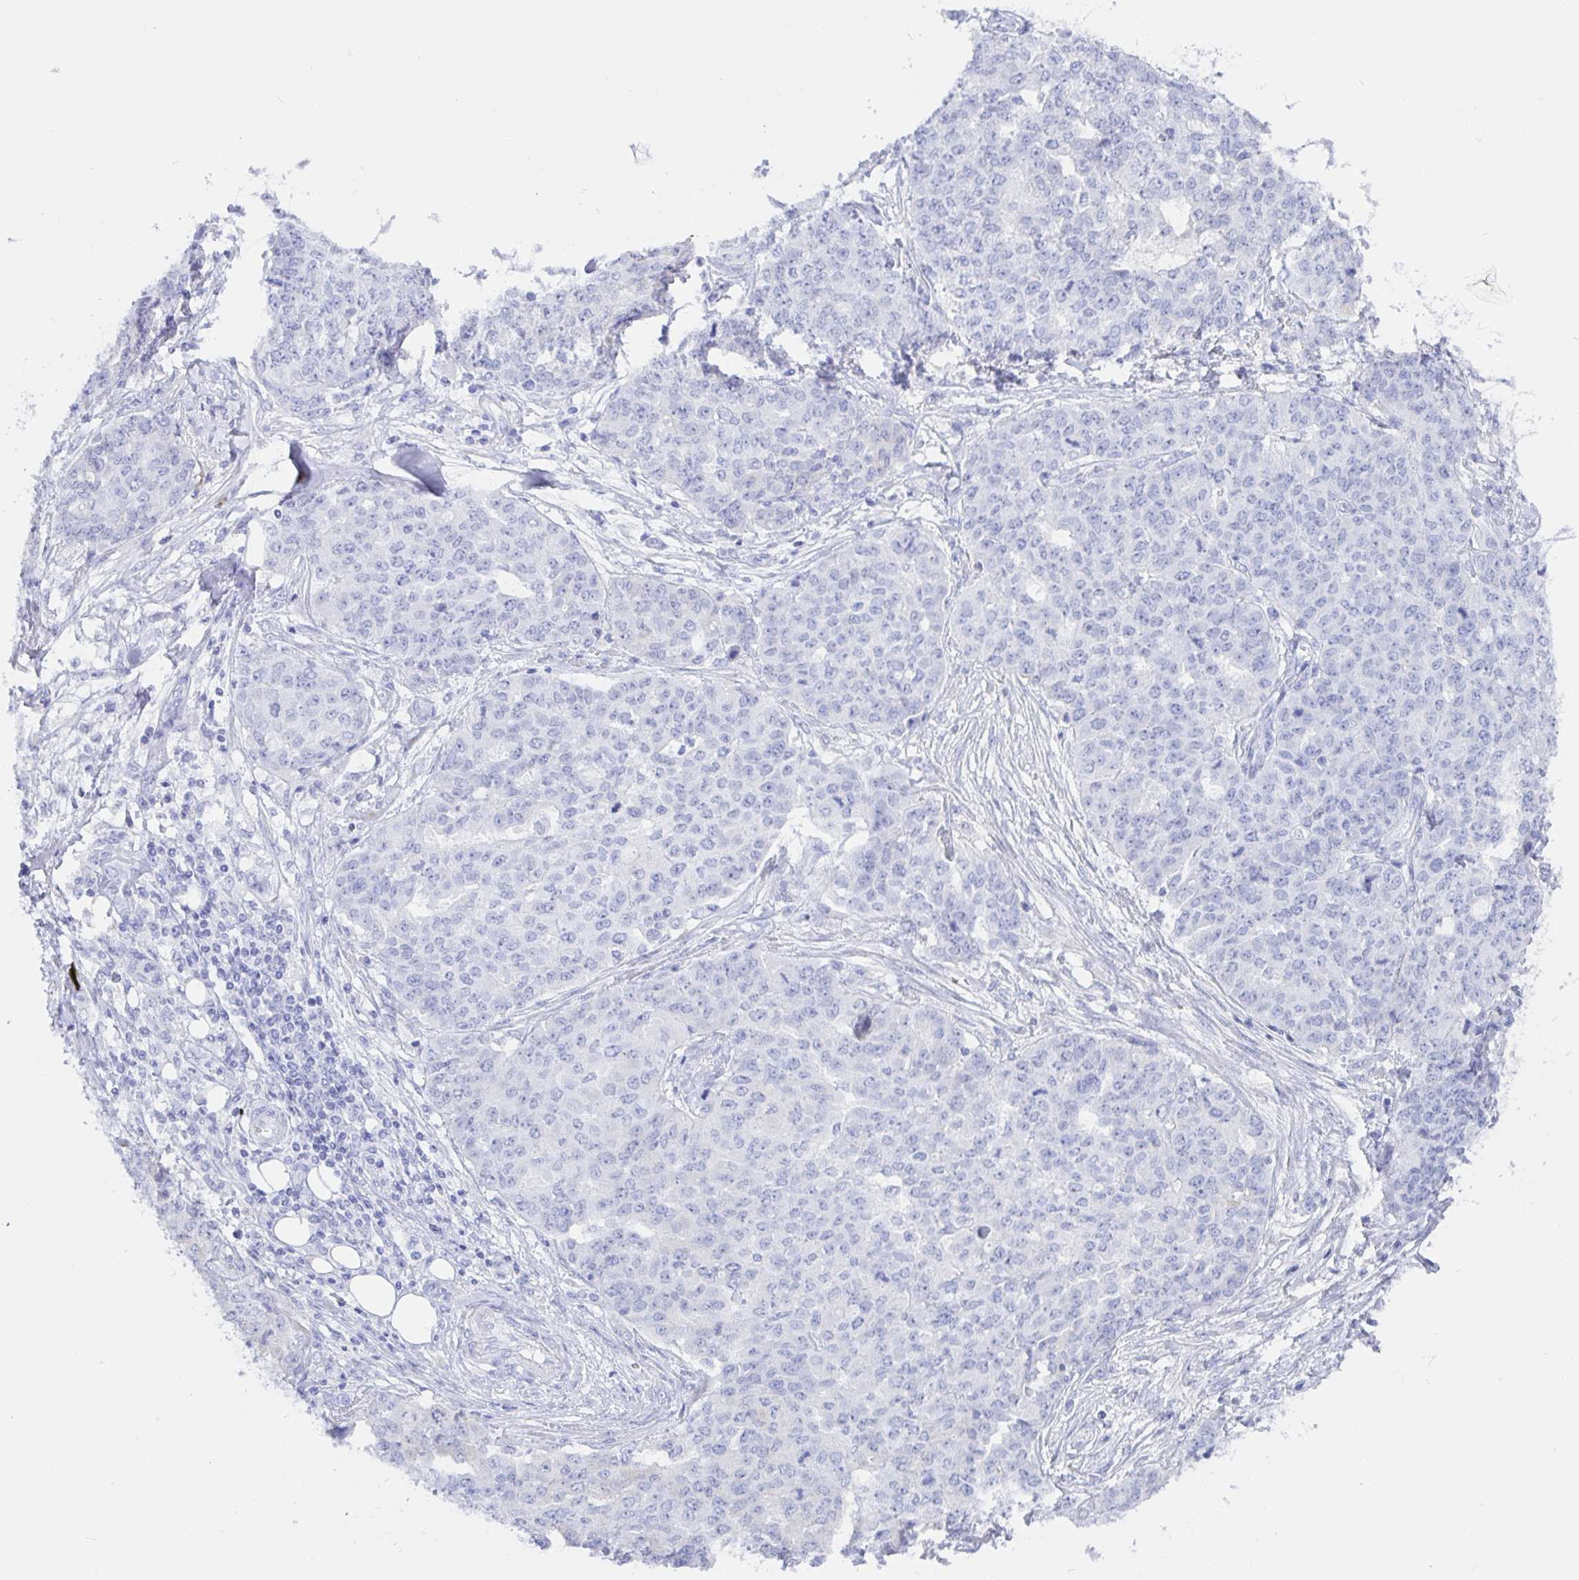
{"staining": {"intensity": "negative", "quantity": "none", "location": "none"}, "tissue": "ovarian cancer", "cell_type": "Tumor cells", "image_type": "cancer", "snomed": [{"axis": "morphology", "description": "Cystadenocarcinoma, serous, NOS"}, {"axis": "topography", "description": "Soft tissue"}, {"axis": "topography", "description": "Ovary"}], "caption": "Serous cystadenocarcinoma (ovarian) was stained to show a protein in brown. There is no significant positivity in tumor cells.", "gene": "KCNH6", "patient": {"sex": "female", "age": 57}}